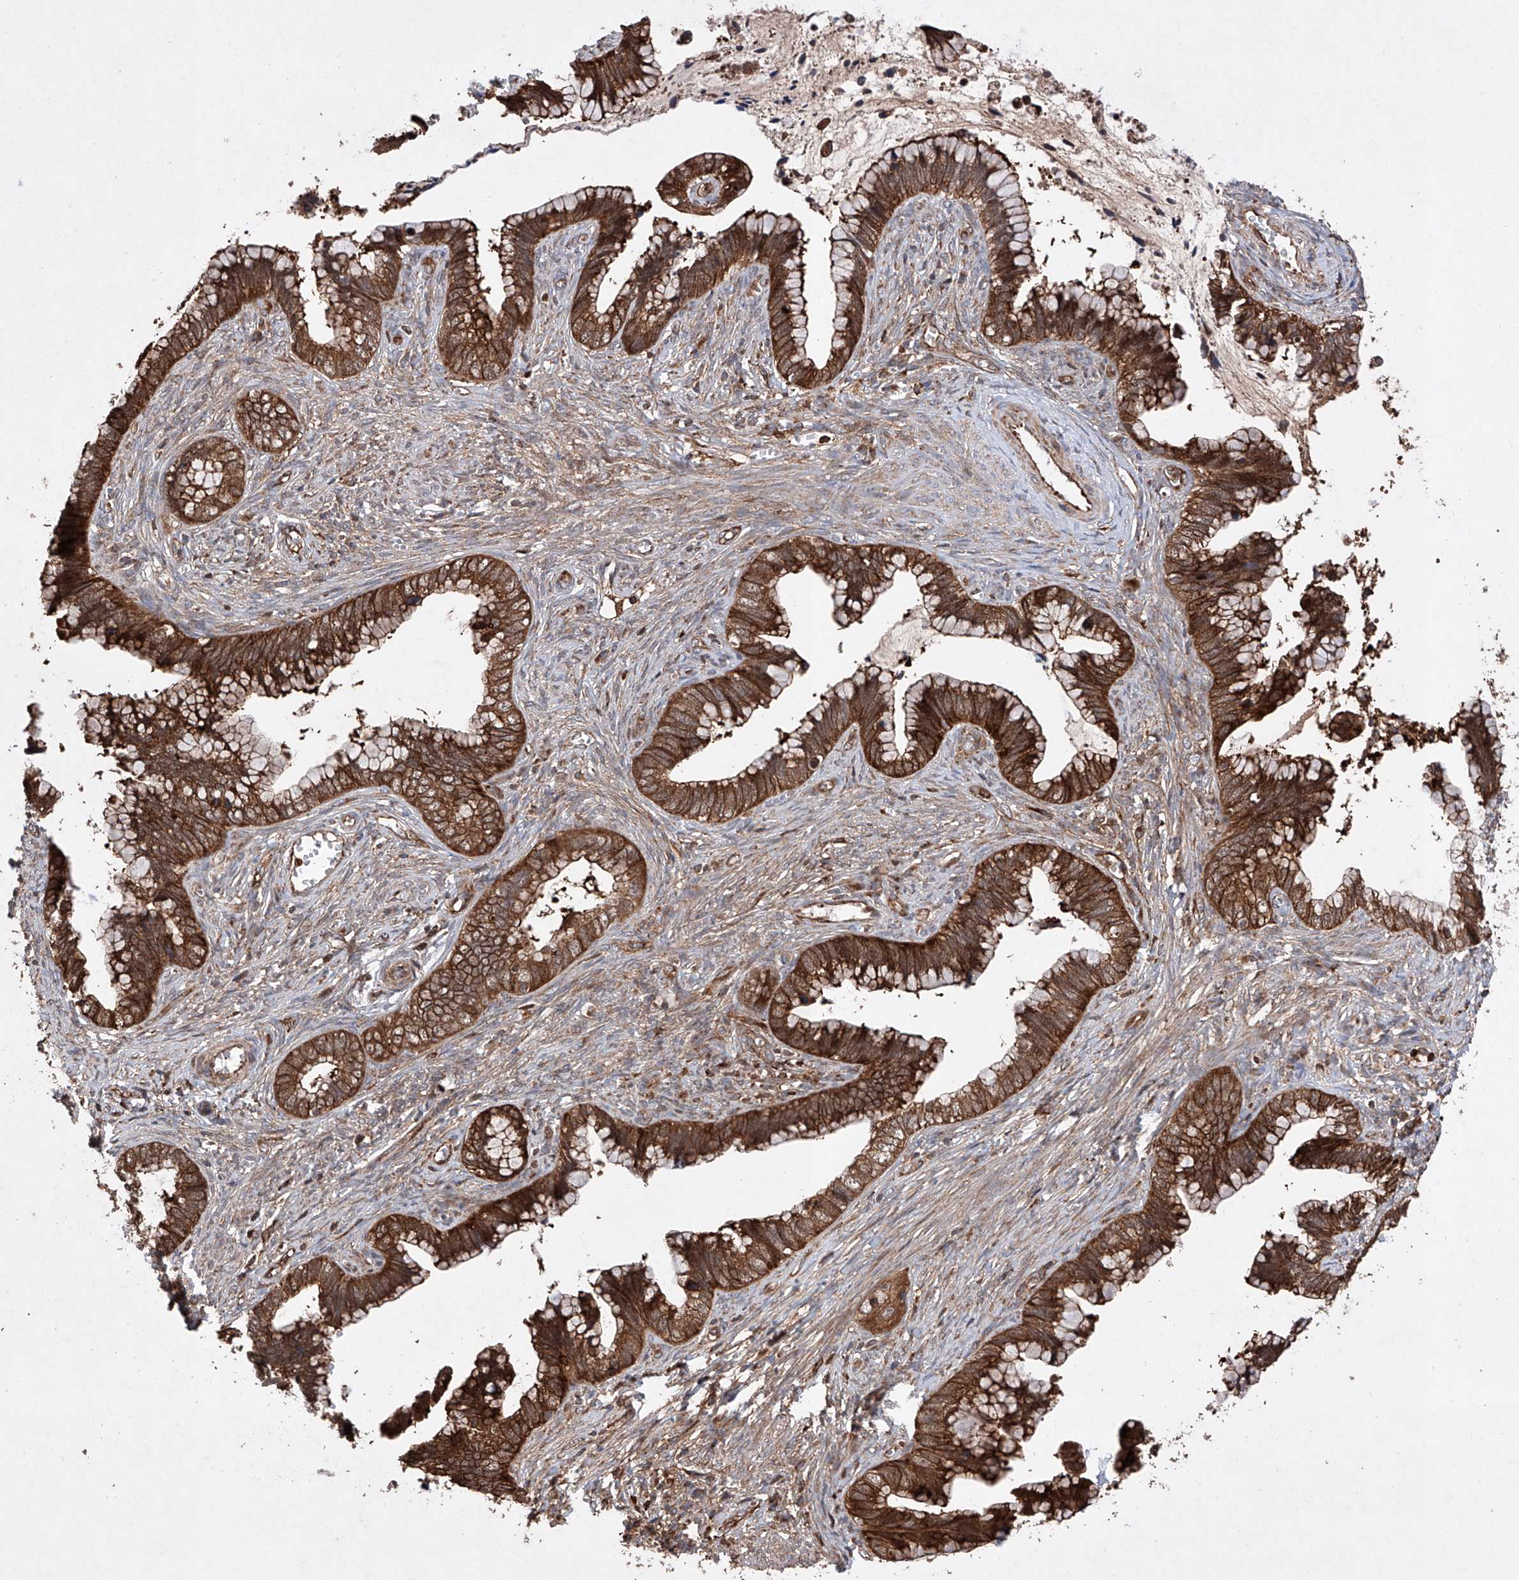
{"staining": {"intensity": "strong", "quantity": ">75%", "location": "cytoplasmic/membranous"}, "tissue": "cervical cancer", "cell_type": "Tumor cells", "image_type": "cancer", "snomed": [{"axis": "morphology", "description": "Adenocarcinoma, NOS"}, {"axis": "topography", "description": "Cervix"}], "caption": "Immunohistochemistry histopathology image of human cervical adenocarcinoma stained for a protein (brown), which demonstrates high levels of strong cytoplasmic/membranous positivity in approximately >75% of tumor cells.", "gene": "TIMM23", "patient": {"sex": "female", "age": 44}}